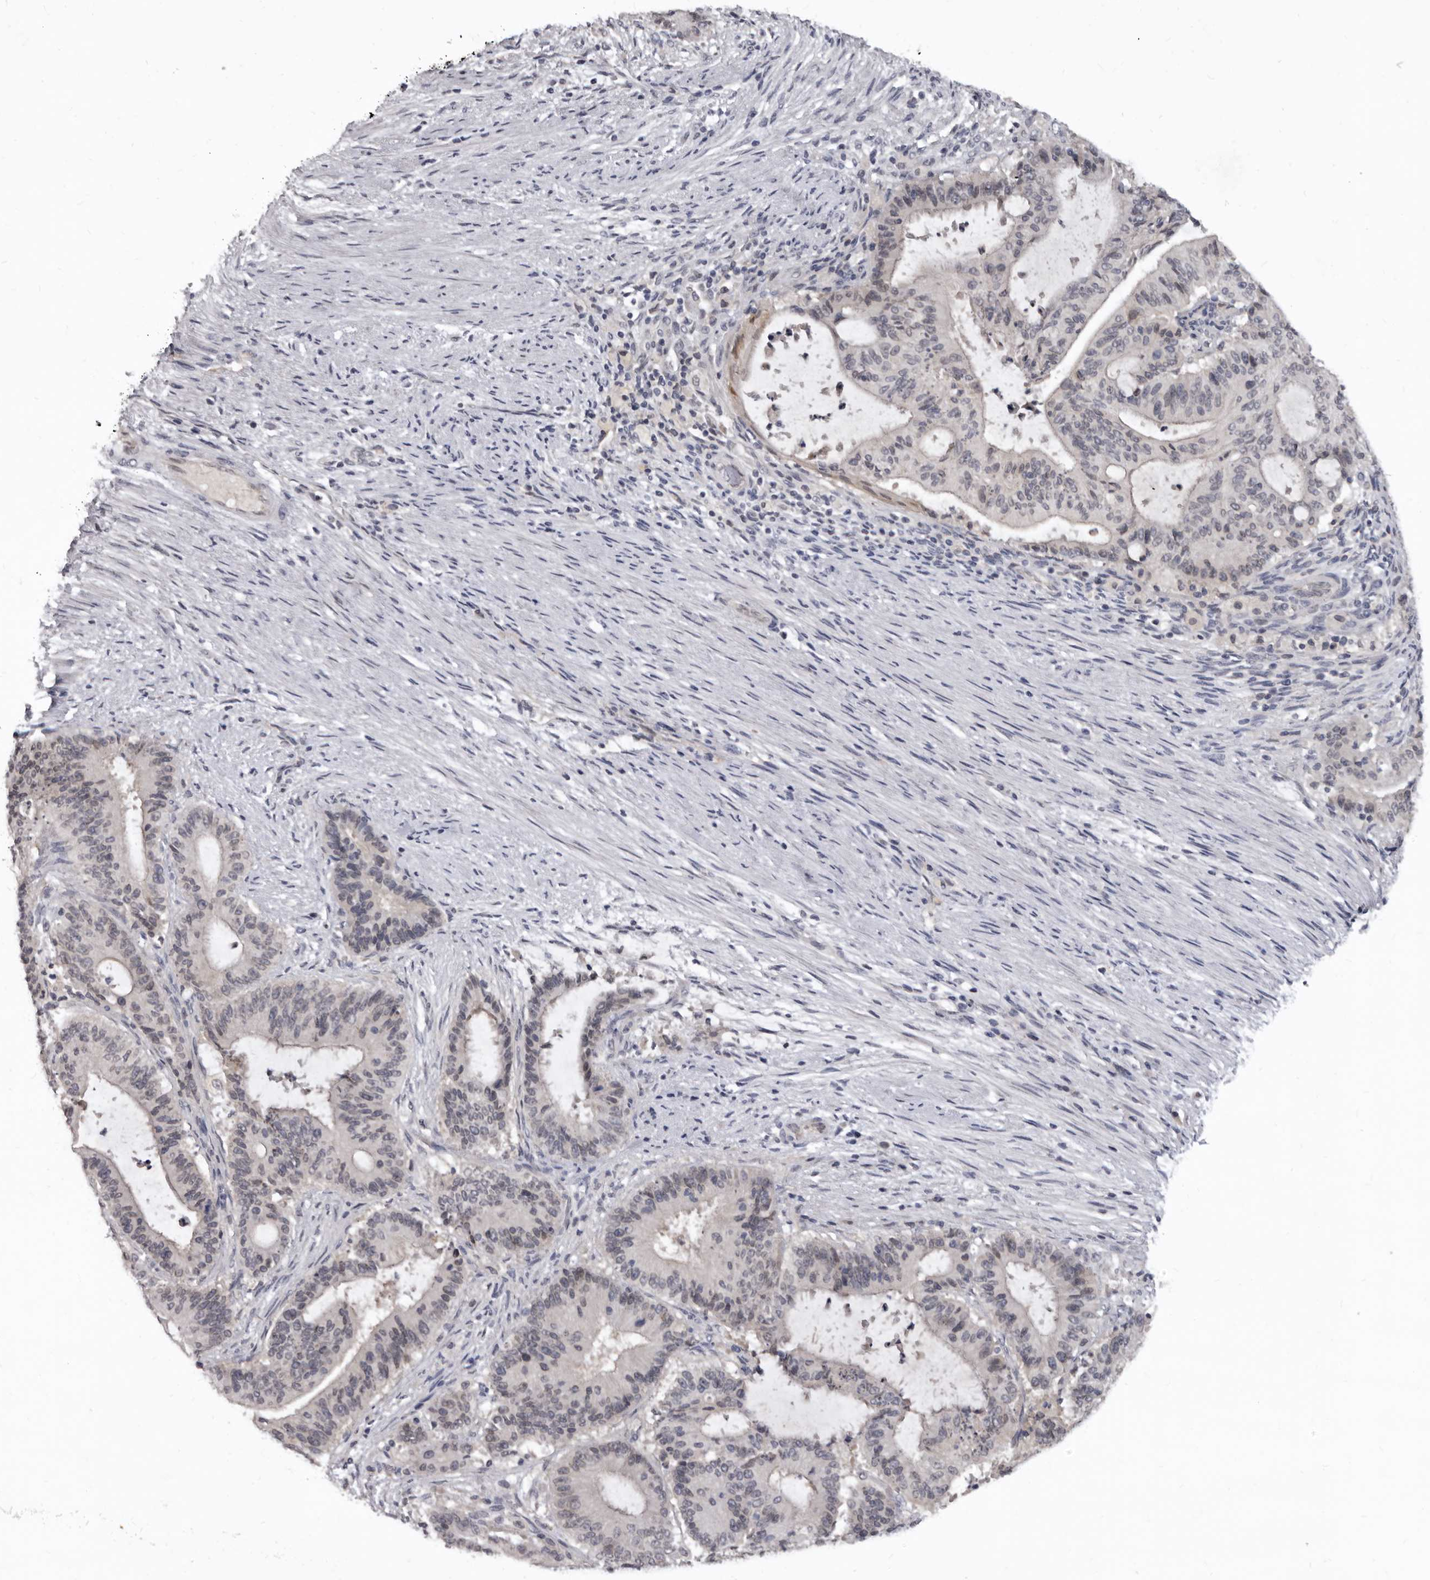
{"staining": {"intensity": "negative", "quantity": "none", "location": "none"}, "tissue": "liver cancer", "cell_type": "Tumor cells", "image_type": "cancer", "snomed": [{"axis": "morphology", "description": "Normal tissue, NOS"}, {"axis": "morphology", "description": "Cholangiocarcinoma"}, {"axis": "topography", "description": "Liver"}, {"axis": "topography", "description": "Peripheral nerve tissue"}], "caption": "DAB immunohistochemical staining of human liver cholangiocarcinoma shows no significant expression in tumor cells.", "gene": "SULT1E1", "patient": {"sex": "female", "age": 73}}